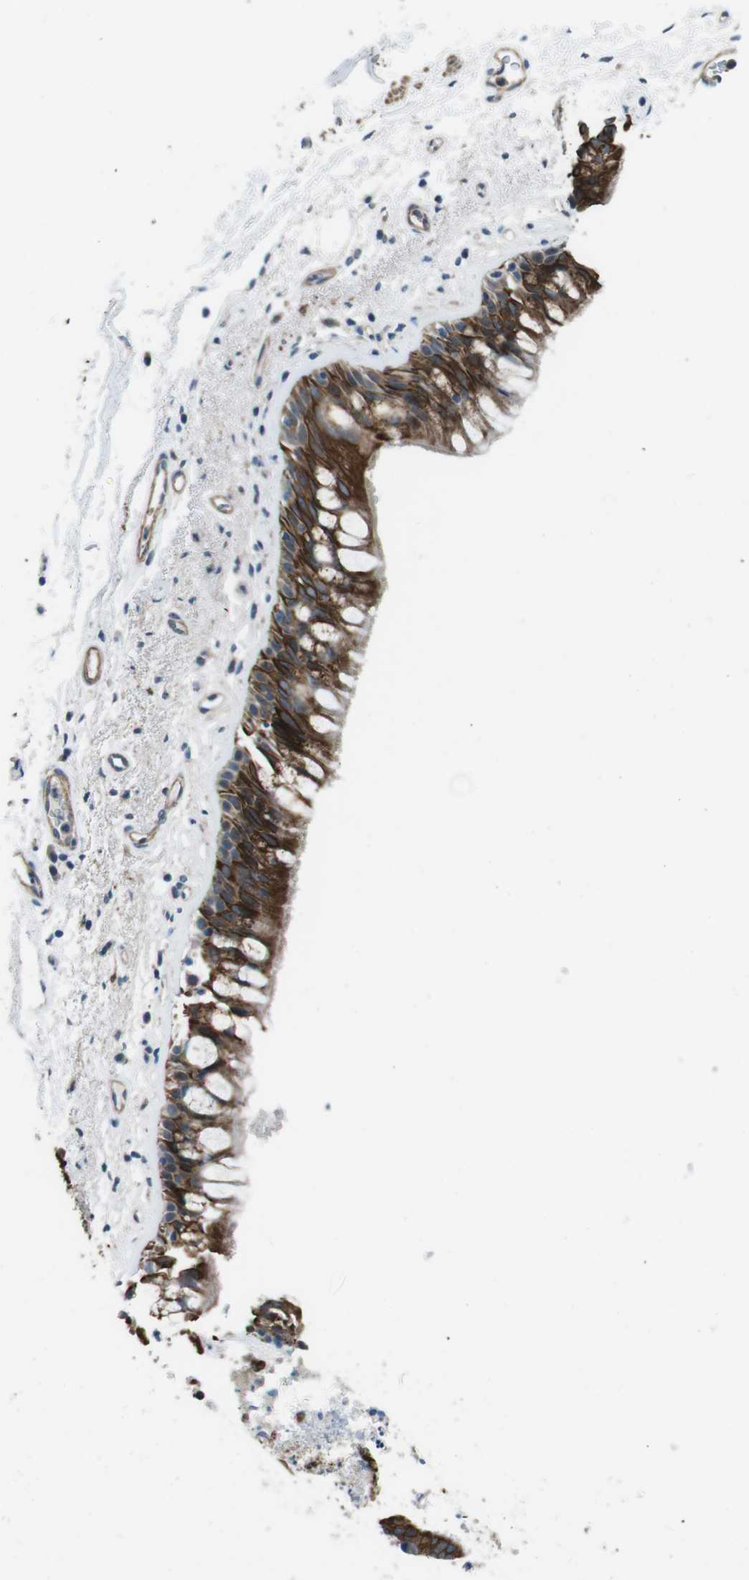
{"staining": {"intensity": "moderate", "quantity": ">75%", "location": "cytoplasmic/membranous"}, "tissue": "bronchus", "cell_type": "Respiratory epithelial cells", "image_type": "normal", "snomed": [{"axis": "morphology", "description": "Normal tissue, NOS"}, {"axis": "morphology", "description": "Adenocarcinoma, NOS"}, {"axis": "topography", "description": "Bronchus"}, {"axis": "topography", "description": "Lung"}], "caption": "Protein analysis of normal bronchus shows moderate cytoplasmic/membranous staining in about >75% of respiratory epithelial cells.", "gene": "FAM174B", "patient": {"sex": "female", "age": 54}}